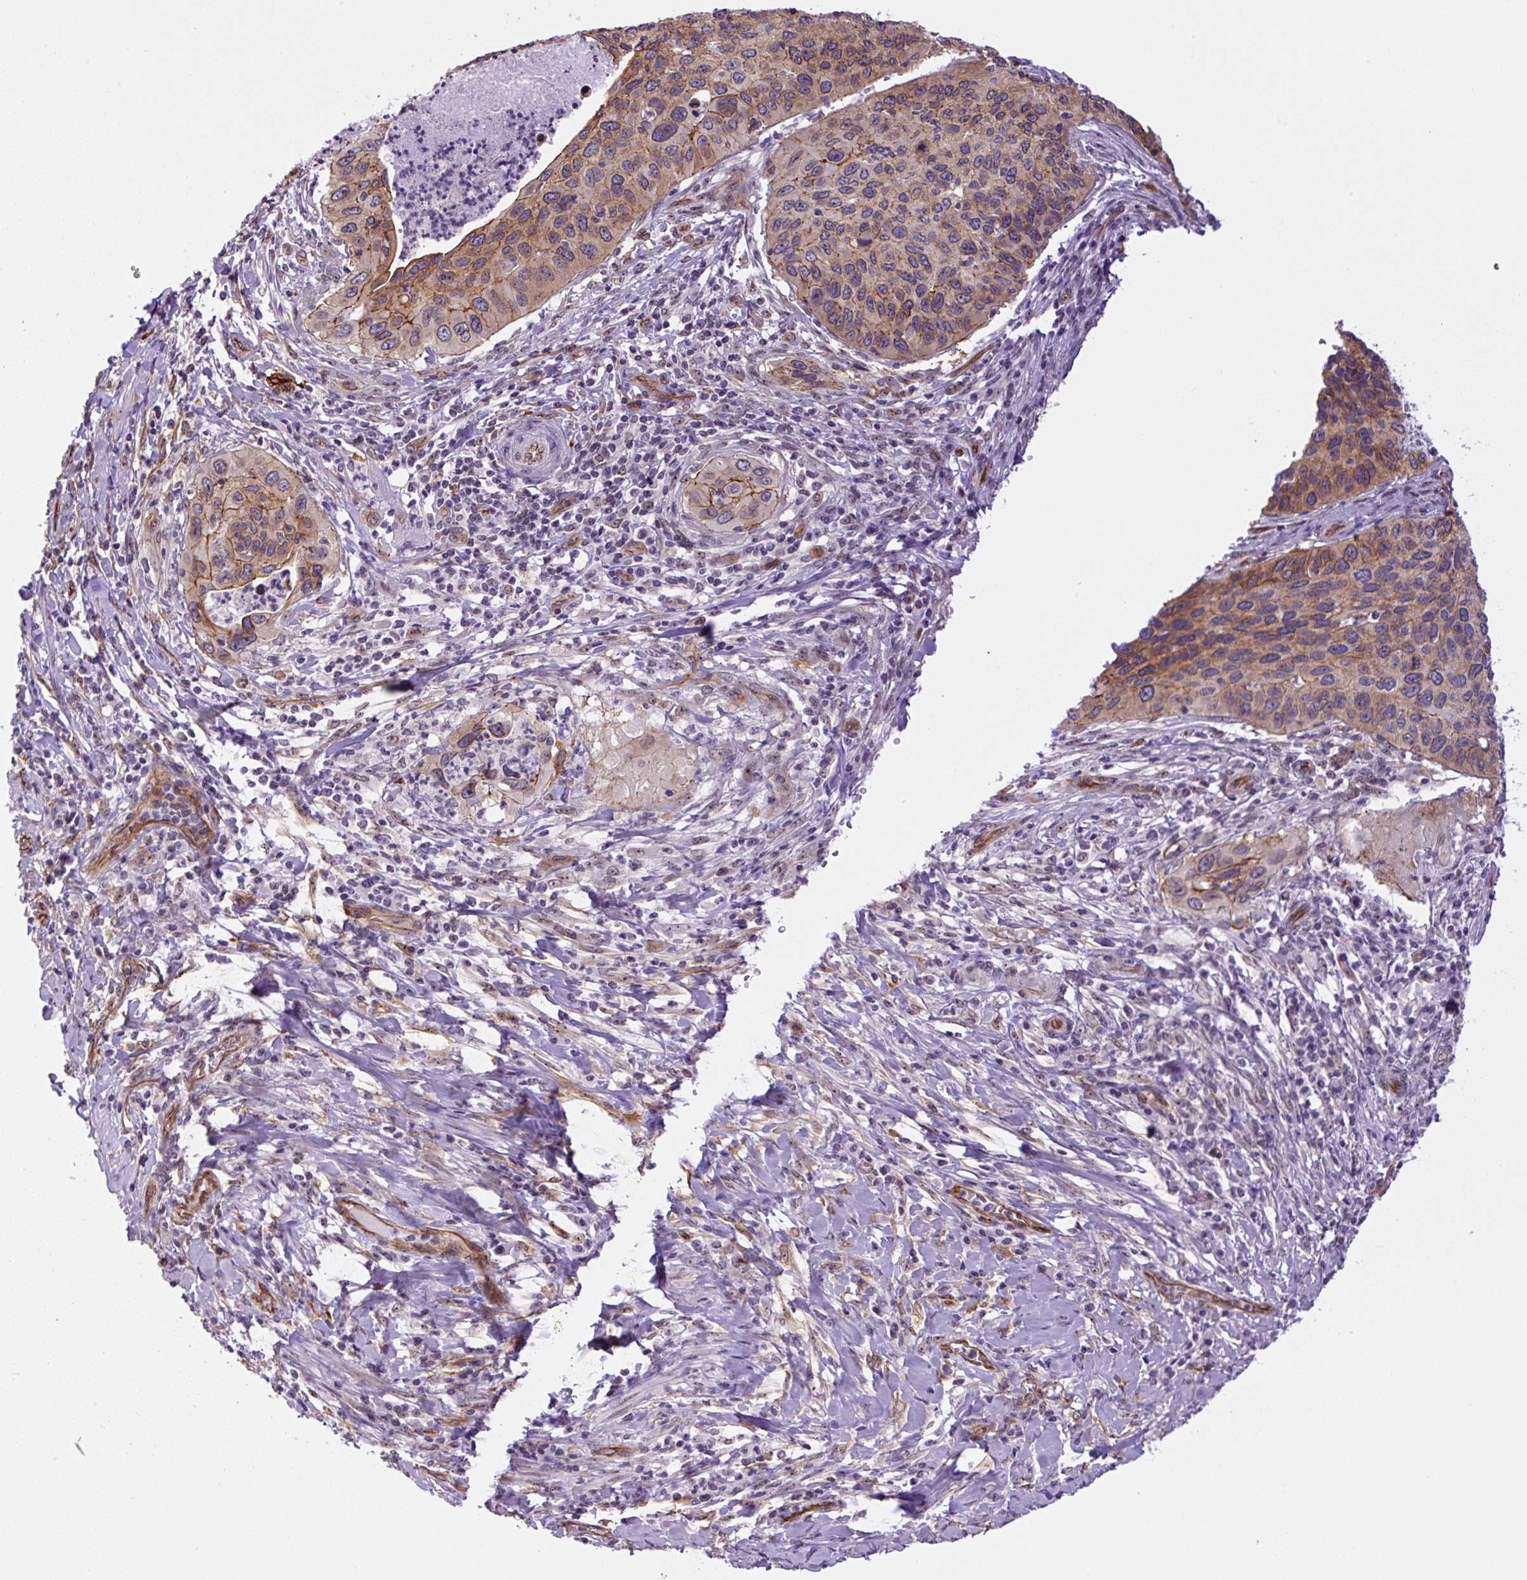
{"staining": {"intensity": "moderate", "quantity": "<25%", "location": "cytoplasmic/membranous"}, "tissue": "cervical cancer", "cell_type": "Tumor cells", "image_type": "cancer", "snomed": [{"axis": "morphology", "description": "Squamous cell carcinoma, NOS"}, {"axis": "topography", "description": "Cervix"}], "caption": "Protein expression analysis of cervical cancer demonstrates moderate cytoplasmic/membranous staining in about <25% of tumor cells. The staining is performed using DAB (3,3'-diaminobenzidine) brown chromogen to label protein expression. The nuclei are counter-stained blue using hematoxylin.", "gene": "MYO5C", "patient": {"sex": "female", "age": 38}}